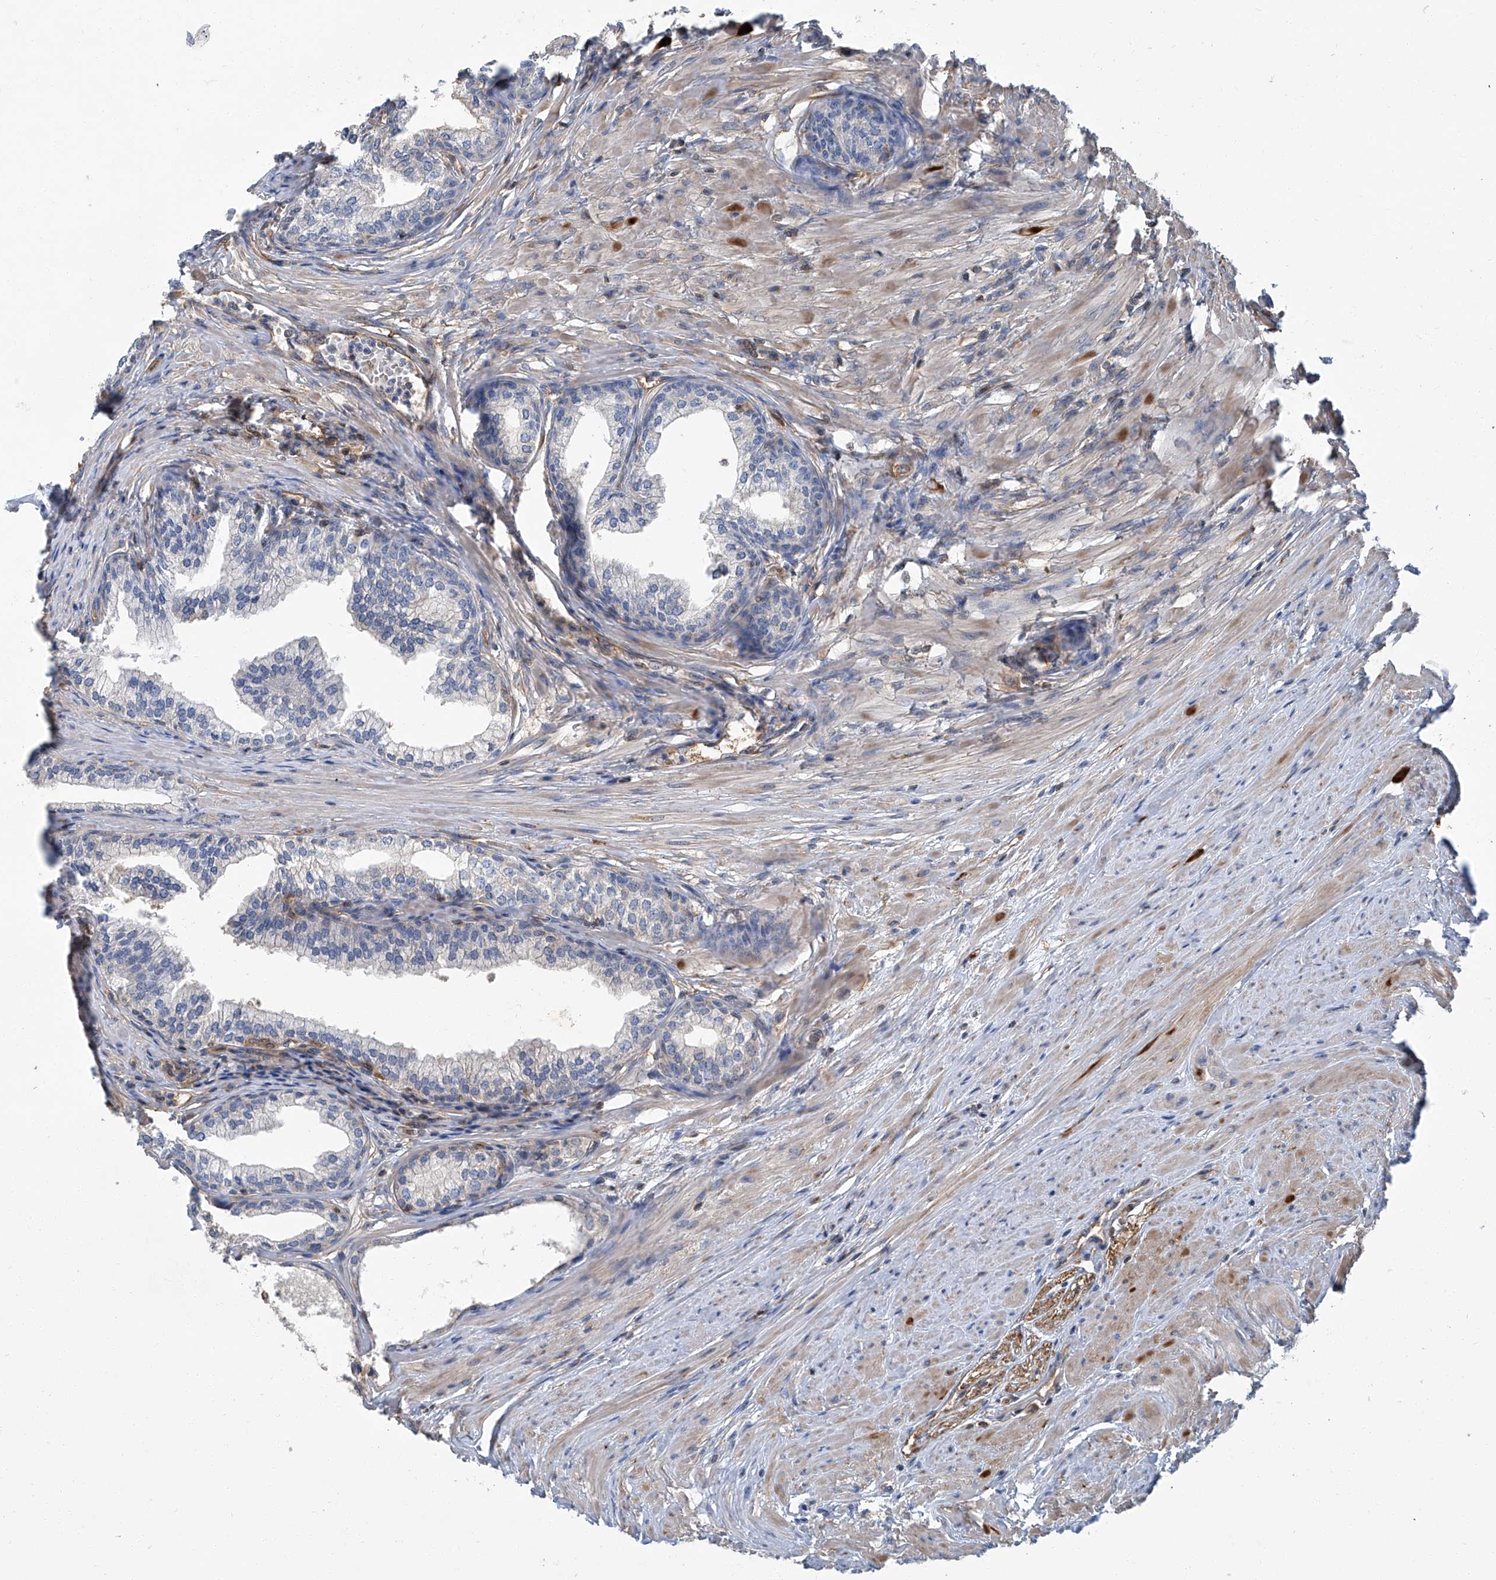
{"staining": {"intensity": "weak", "quantity": "<25%", "location": "nuclear"}, "tissue": "prostate", "cell_type": "Glandular cells", "image_type": "normal", "snomed": [{"axis": "morphology", "description": "Normal tissue, NOS"}, {"axis": "morphology", "description": "Urothelial carcinoma, Low grade"}, {"axis": "topography", "description": "Urinary bladder"}, {"axis": "topography", "description": "Prostate"}], "caption": "High power microscopy micrograph of an immunohistochemistry (IHC) image of benign prostate, revealing no significant expression in glandular cells.", "gene": "PSMB10", "patient": {"sex": "male", "age": 60}}